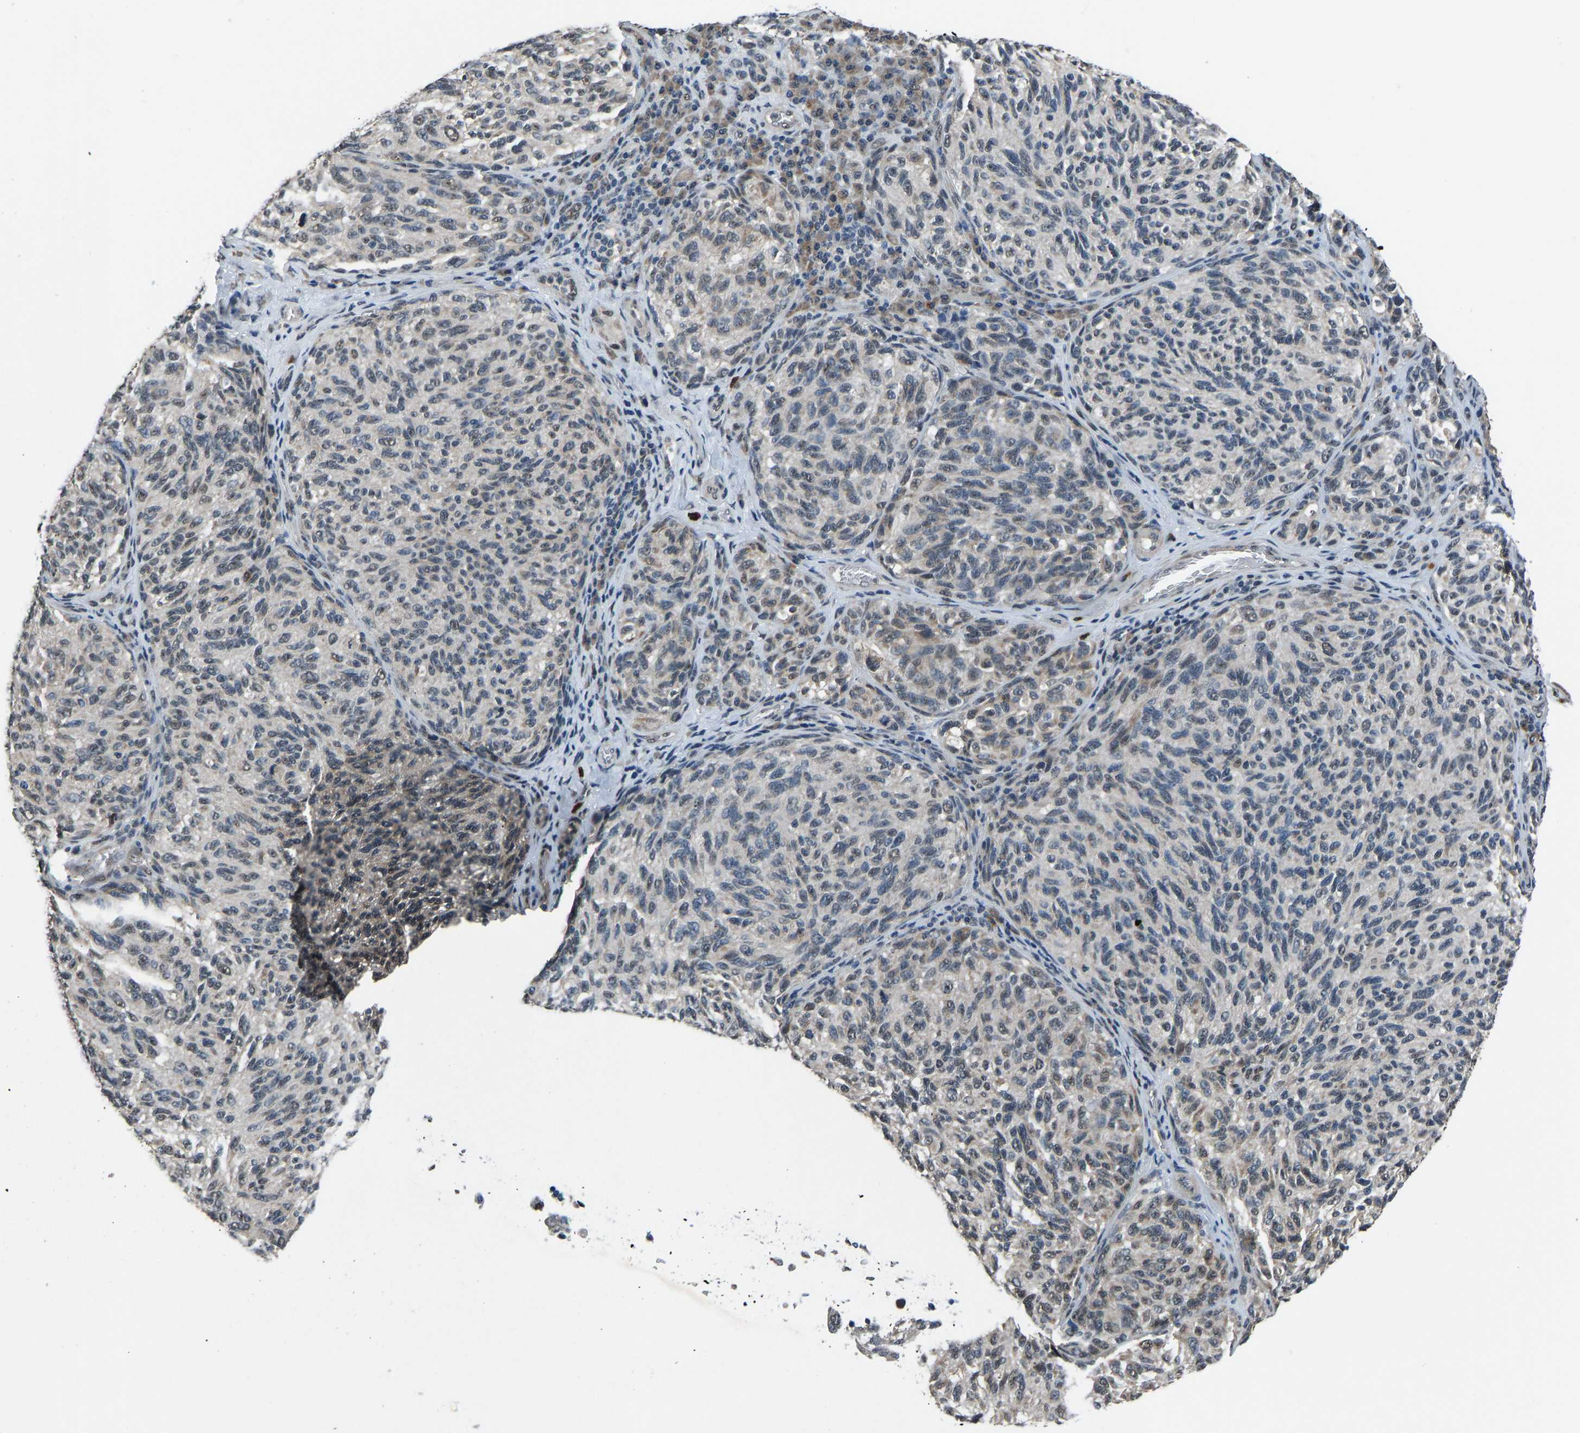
{"staining": {"intensity": "moderate", "quantity": "25%-75%", "location": "cytoplasmic/membranous"}, "tissue": "melanoma", "cell_type": "Tumor cells", "image_type": "cancer", "snomed": [{"axis": "morphology", "description": "Malignant melanoma, NOS"}, {"axis": "topography", "description": "Skin"}], "caption": "DAB immunohistochemical staining of human melanoma shows moderate cytoplasmic/membranous protein expression in approximately 25%-75% of tumor cells.", "gene": "FOS", "patient": {"sex": "female", "age": 73}}